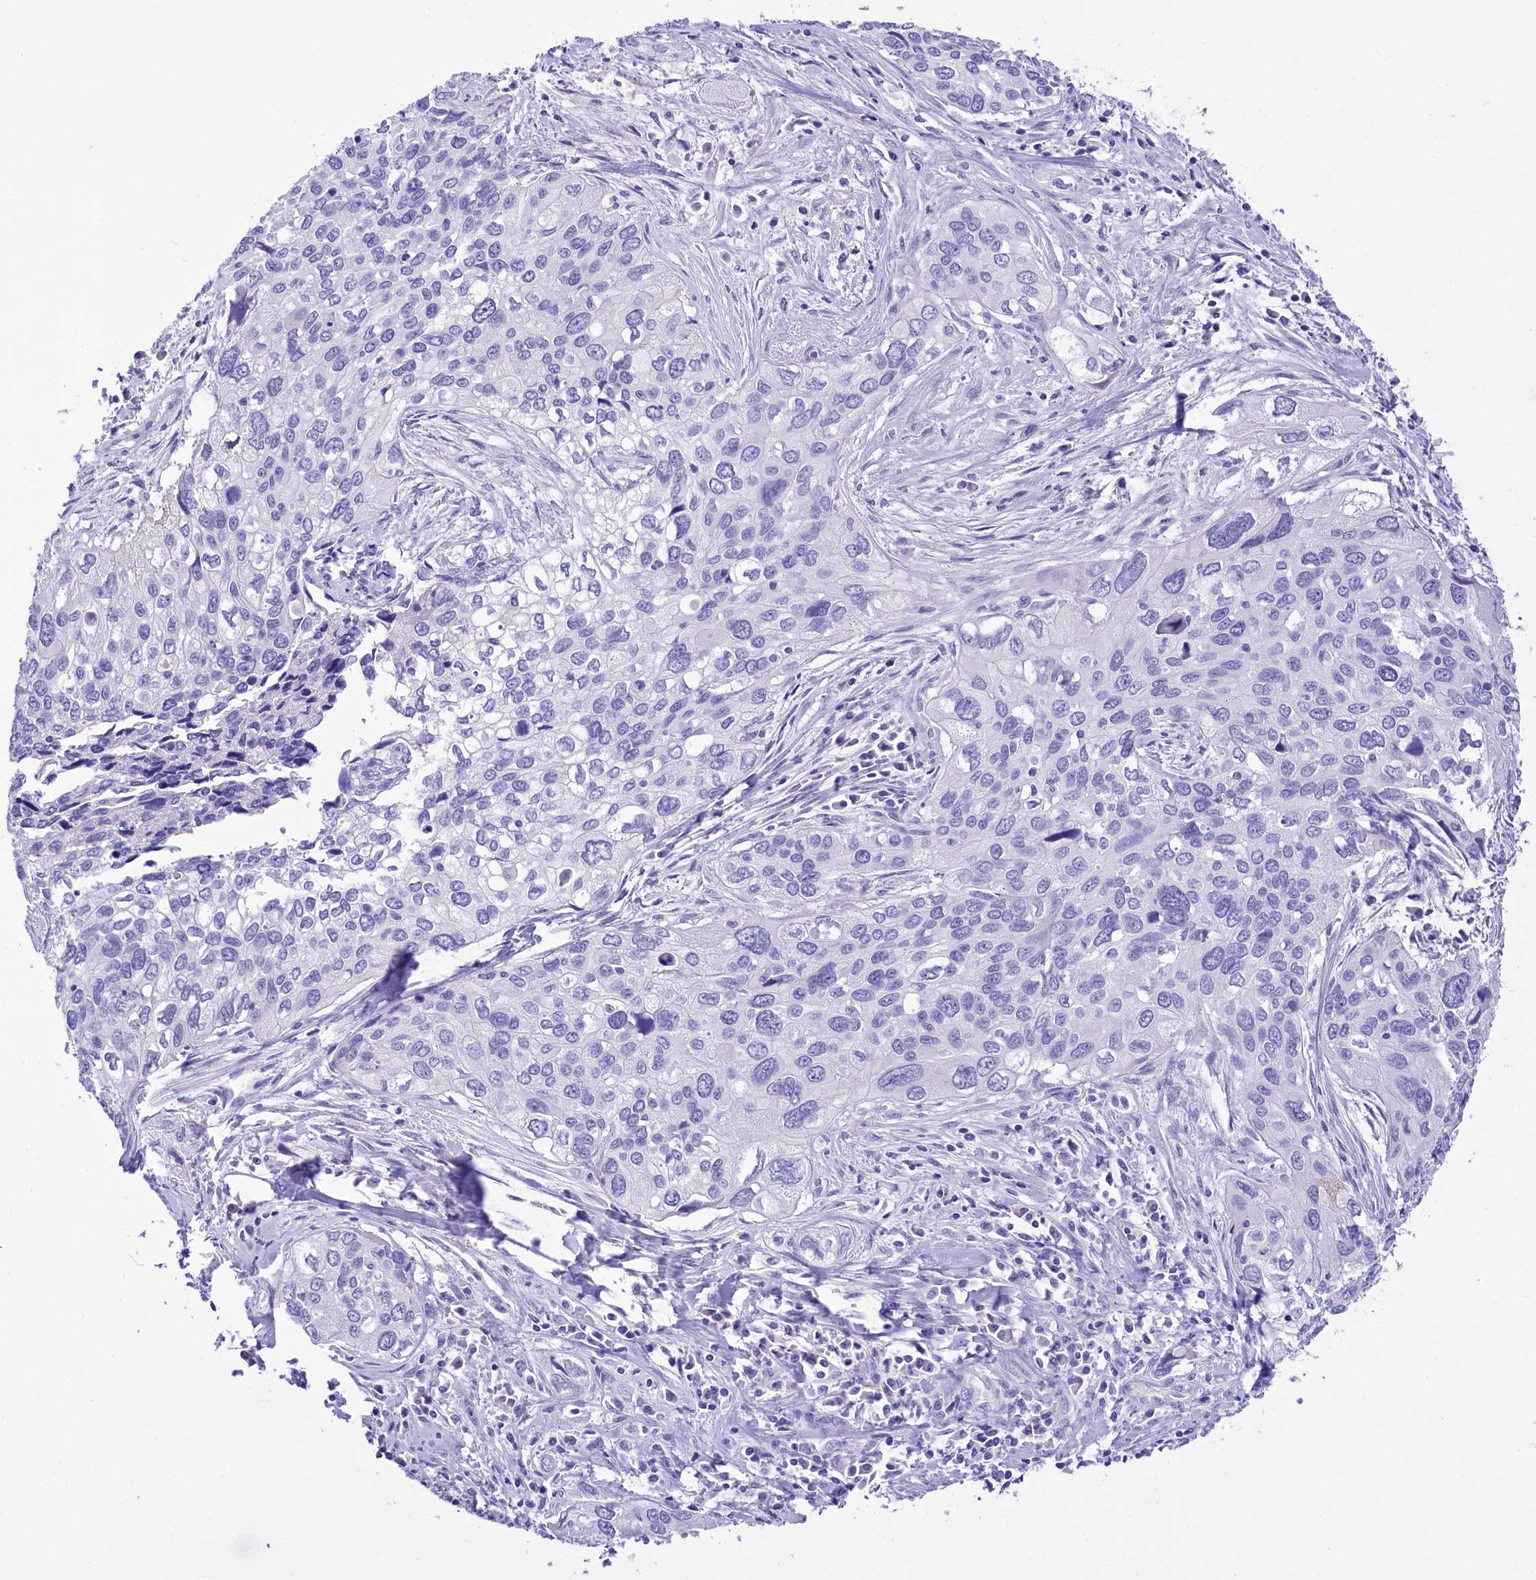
{"staining": {"intensity": "negative", "quantity": "none", "location": "none"}, "tissue": "cervical cancer", "cell_type": "Tumor cells", "image_type": "cancer", "snomed": [{"axis": "morphology", "description": "Squamous cell carcinoma, NOS"}, {"axis": "topography", "description": "Cervix"}], "caption": "There is no significant staining in tumor cells of squamous cell carcinoma (cervical).", "gene": "TTC36", "patient": {"sex": "female", "age": 55}}